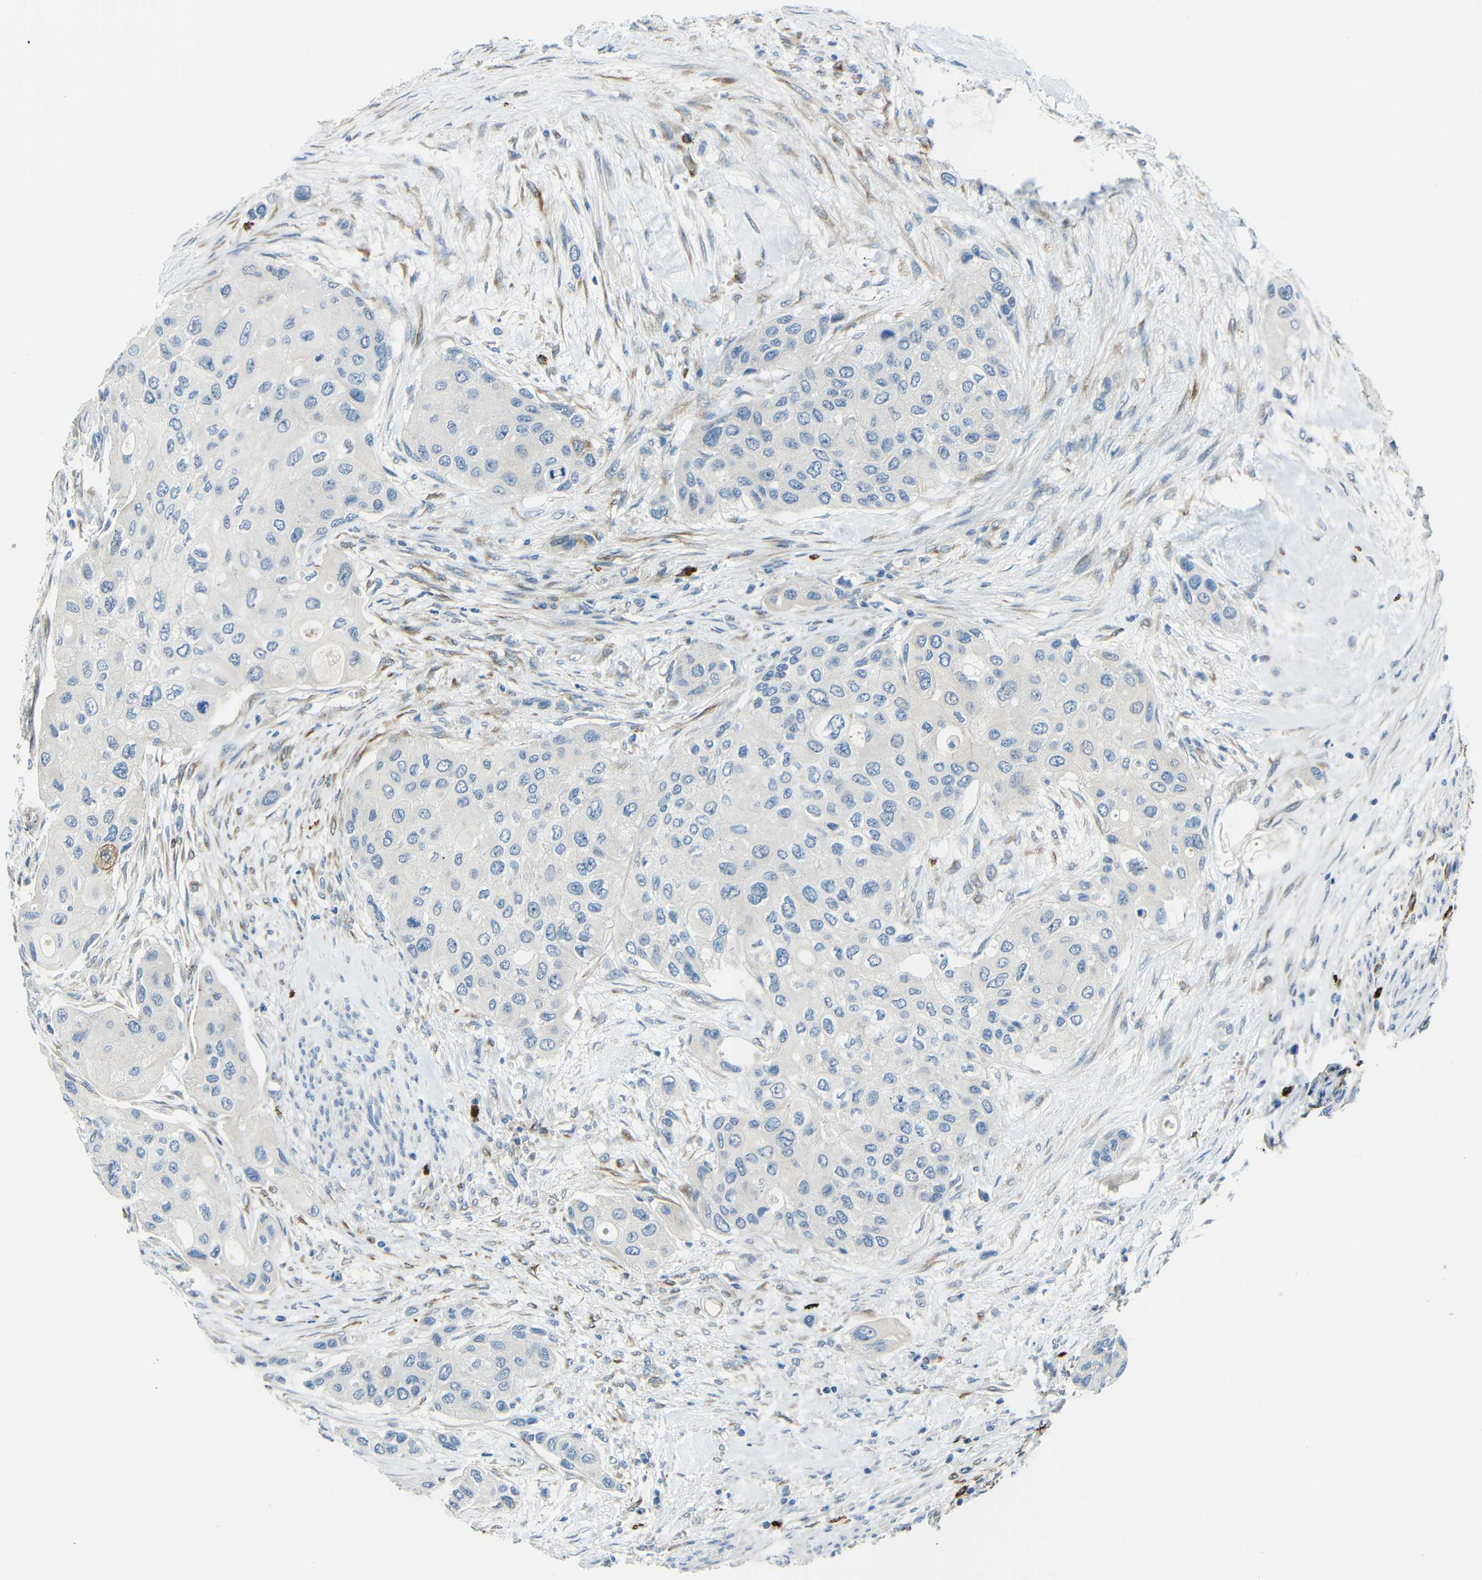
{"staining": {"intensity": "negative", "quantity": "none", "location": "none"}, "tissue": "urothelial cancer", "cell_type": "Tumor cells", "image_type": "cancer", "snomed": [{"axis": "morphology", "description": "Urothelial carcinoma, High grade"}, {"axis": "topography", "description": "Urinary bladder"}], "caption": "Urothelial carcinoma (high-grade) stained for a protein using immunohistochemistry demonstrates no staining tumor cells.", "gene": "DCLK1", "patient": {"sex": "female", "age": 56}}